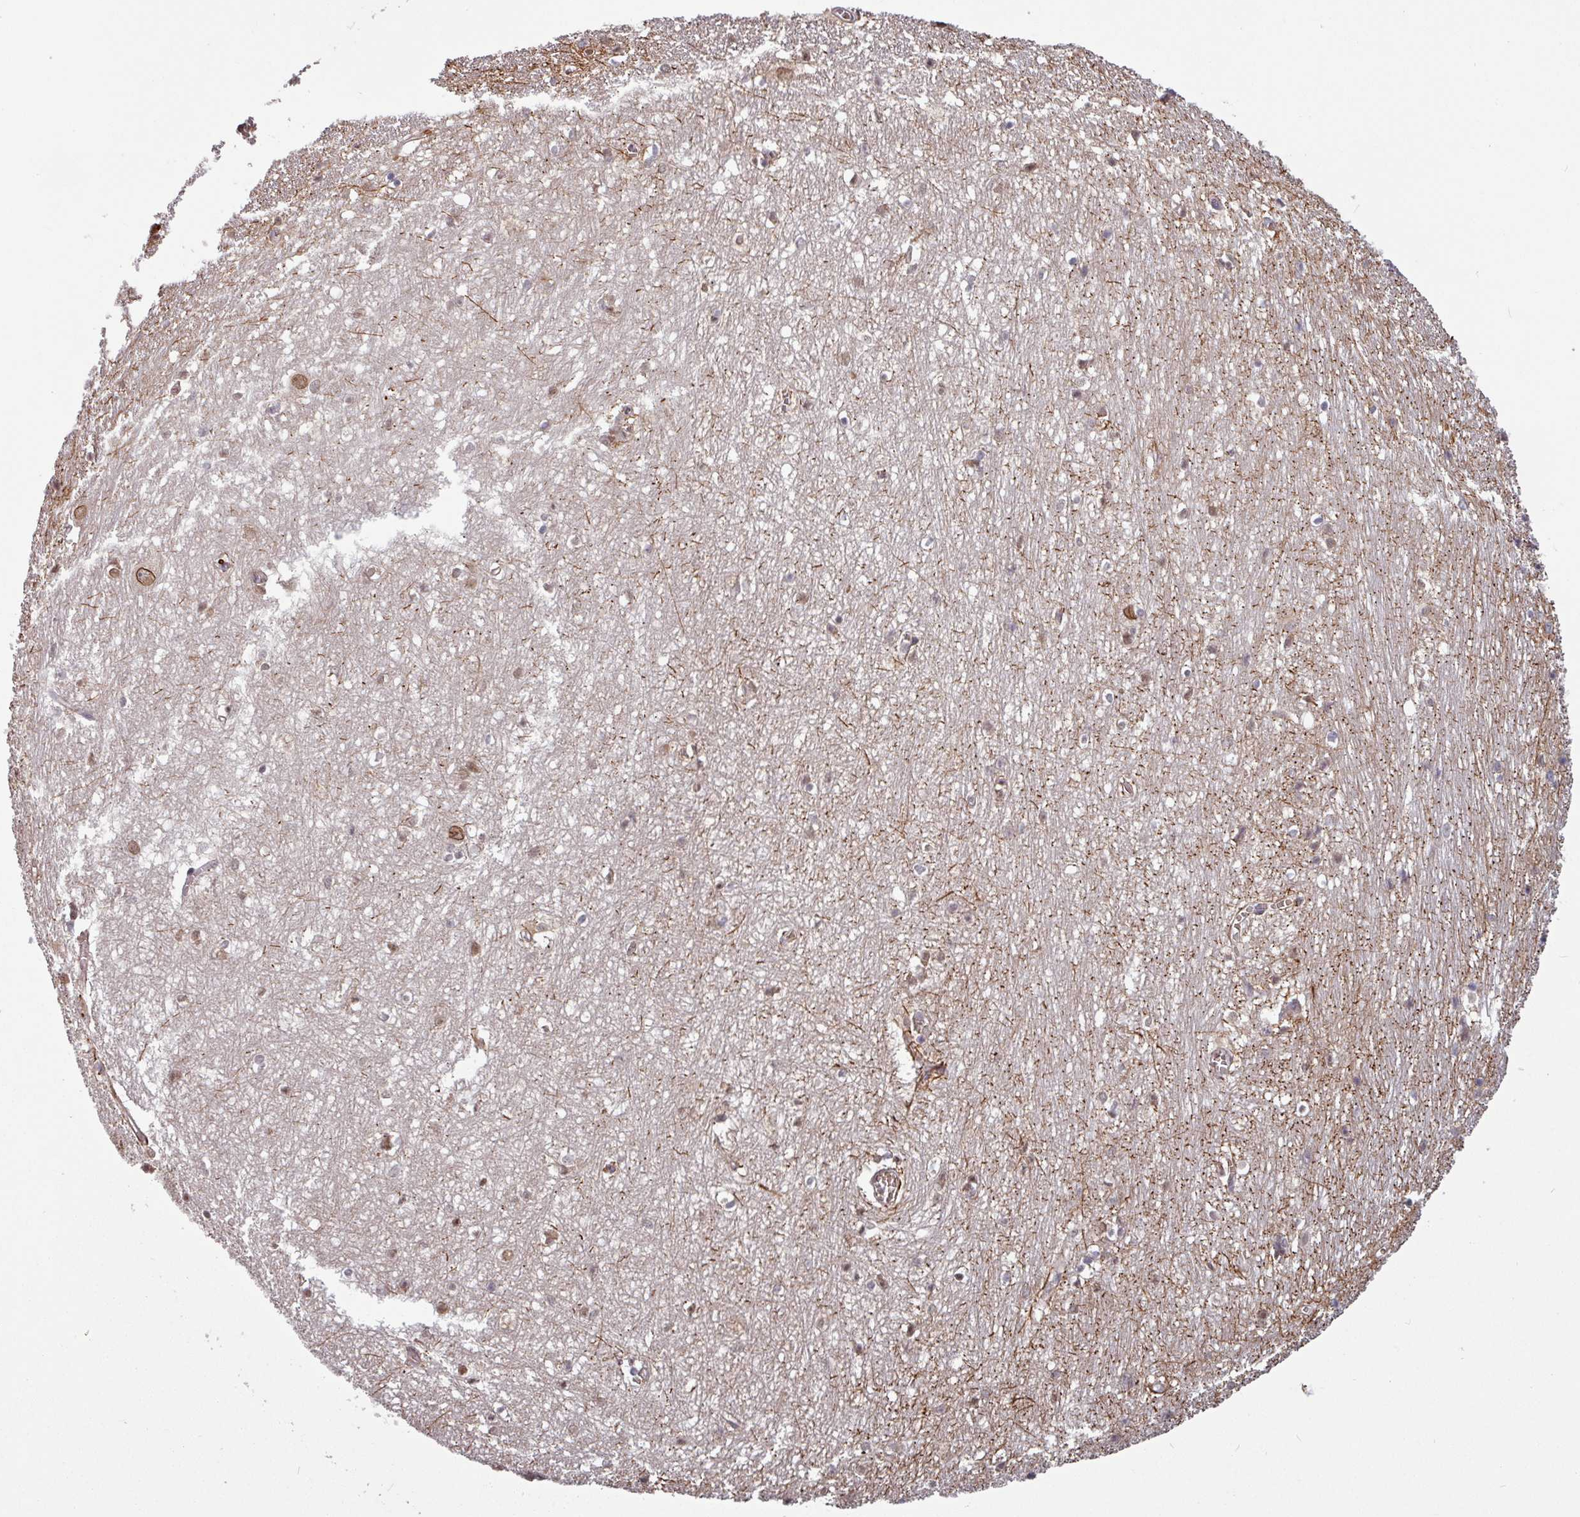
{"staining": {"intensity": "weak", "quantity": "<25%", "location": "nuclear"}, "tissue": "hippocampus", "cell_type": "Glial cells", "image_type": "normal", "snomed": [{"axis": "morphology", "description": "Normal tissue, NOS"}, {"axis": "topography", "description": "Hippocampus"}], "caption": "The histopathology image shows no staining of glial cells in benign hippocampus. The staining is performed using DAB (3,3'-diaminobenzidine) brown chromogen with nuclei counter-stained in using hematoxylin.", "gene": "RBM4B", "patient": {"sex": "female", "age": 64}}